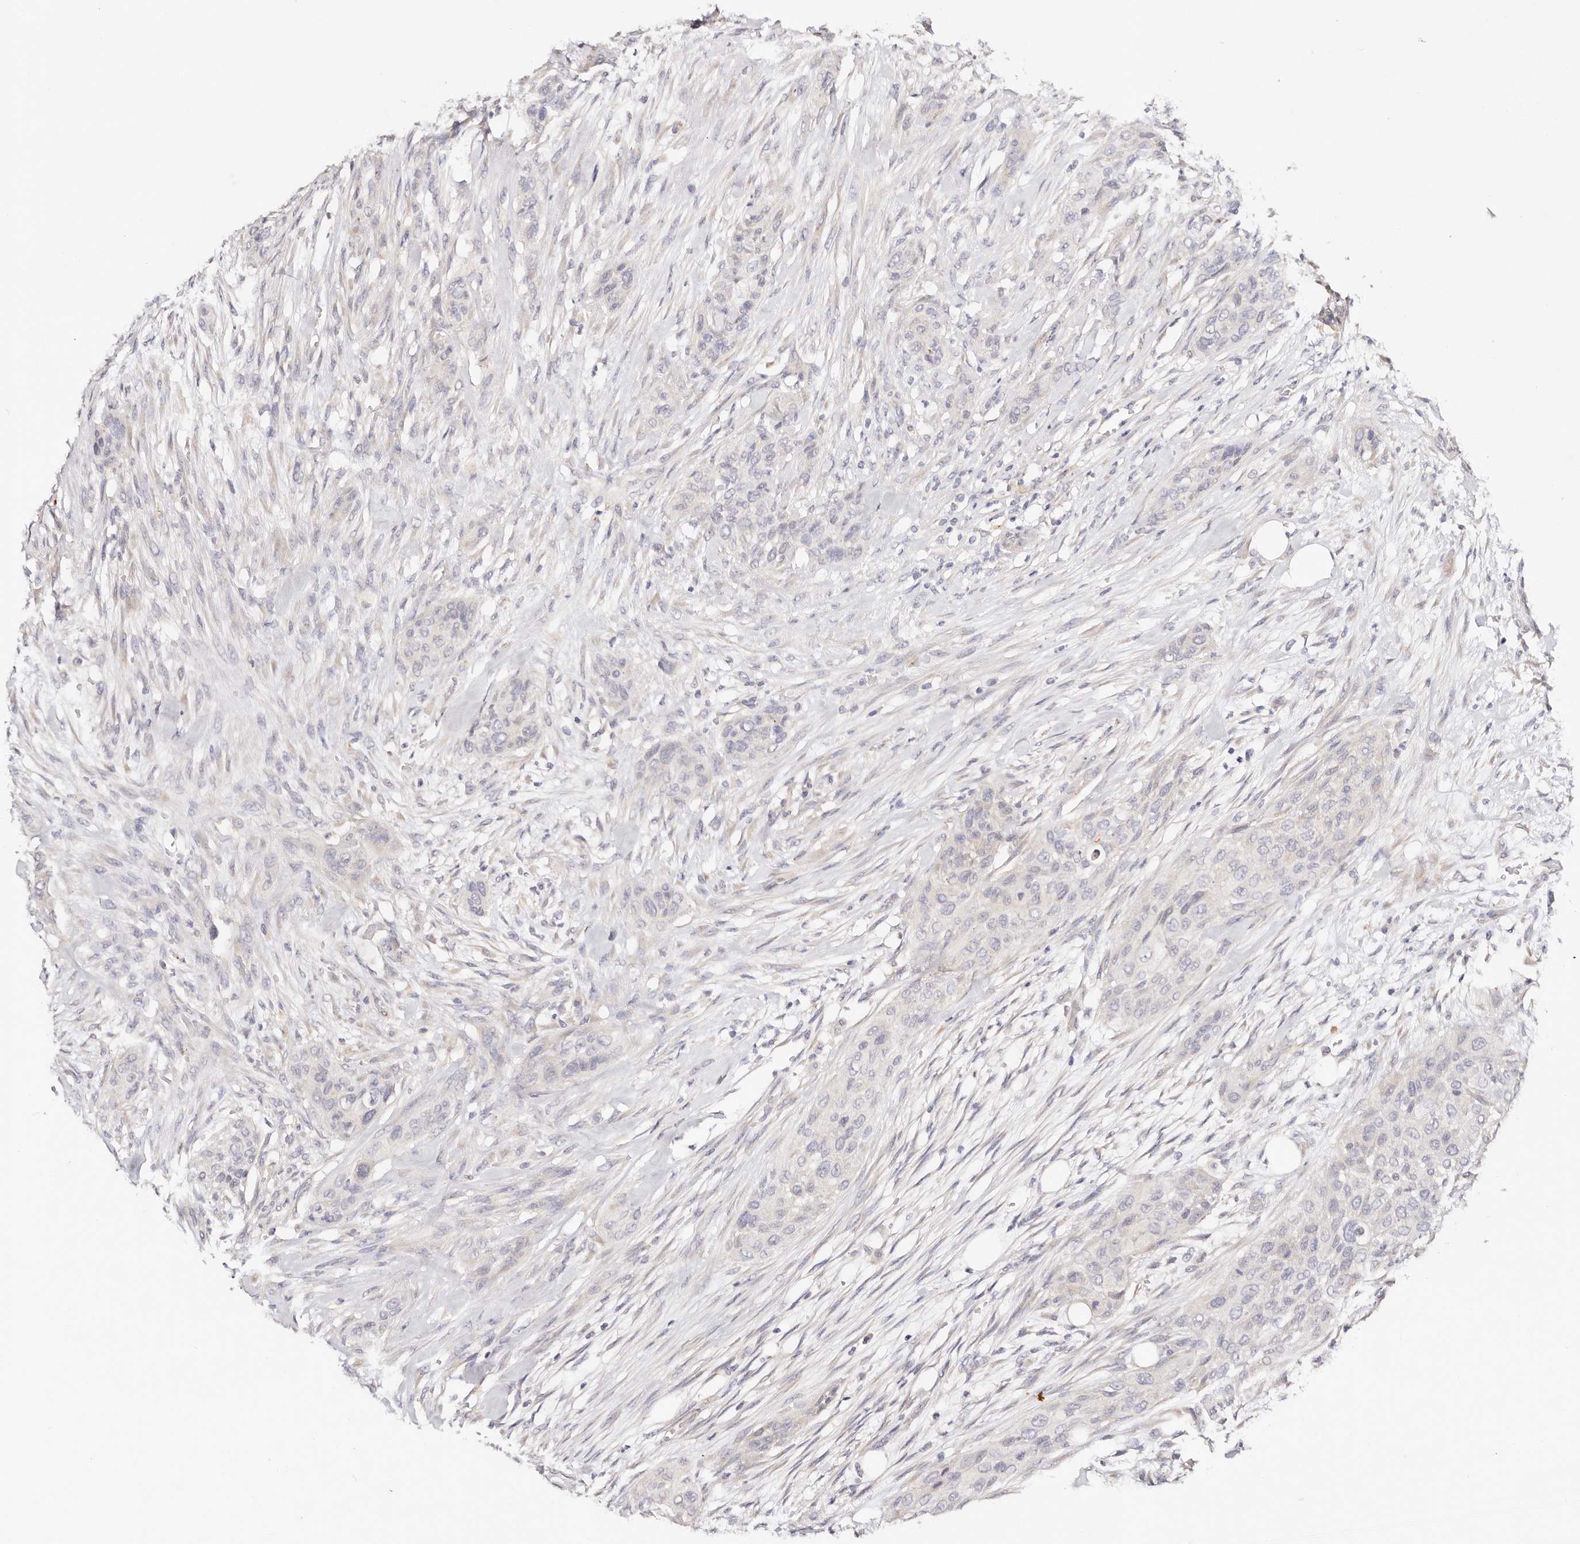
{"staining": {"intensity": "negative", "quantity": "none", "location": "none"}, "tissue": "urothelial cancer", "cell_type": "Tumor cells", "image_type": "cancer", "snomed": [{"axis": "morphology", "description": "Urothelial carcinoma, High grade"}, {"axis": "topography", "description": "Urinary bladder"}], "caption": "Human urothelial cancer stained for a protein using immunohistochemistry (IHC) shows no staining in tumor cells.", "gene": "VIPAS39", "patient": {"sex": "male", "age": 35}}